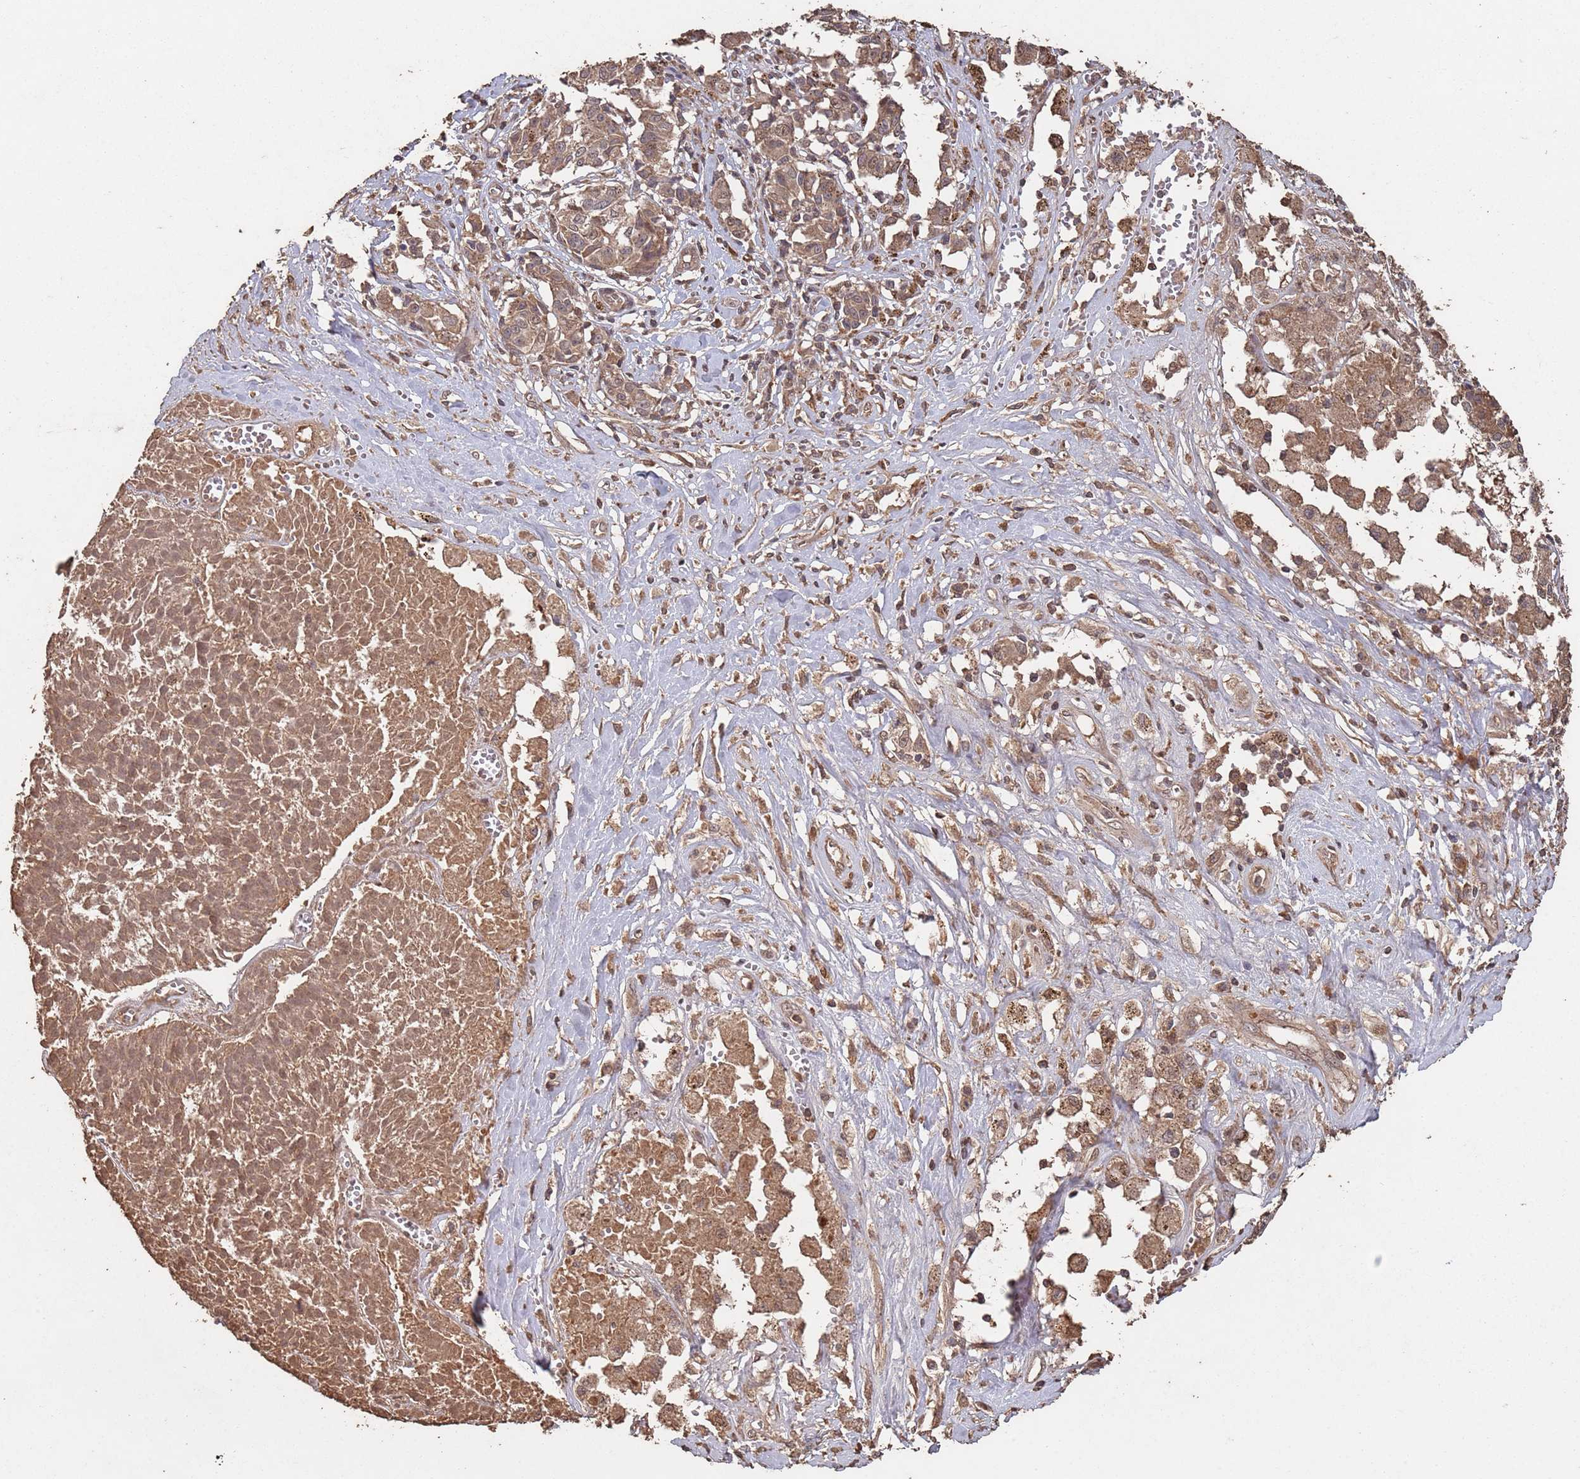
{"staining": {"intensity": "moderate", "quantity": ">75%", "location": "cytoplasmic/membranous"}, "tissue": "melanoma", "cell_type": "Tumor cells", "image_type": "cancer", "snomed": [{"axis": "morphology", "description": "Malignant melanoma, NOS"}, {"axis": "topography", "description": "Skin"}], "caption": "Brown immunohistochemical staining in human melanoma demonstrates moderate cytoplasmic/membranous positivity in approximately >75% of tumor cells.", "gene": "FRAT1", "patient": {"sex": "female", "age": 72}}